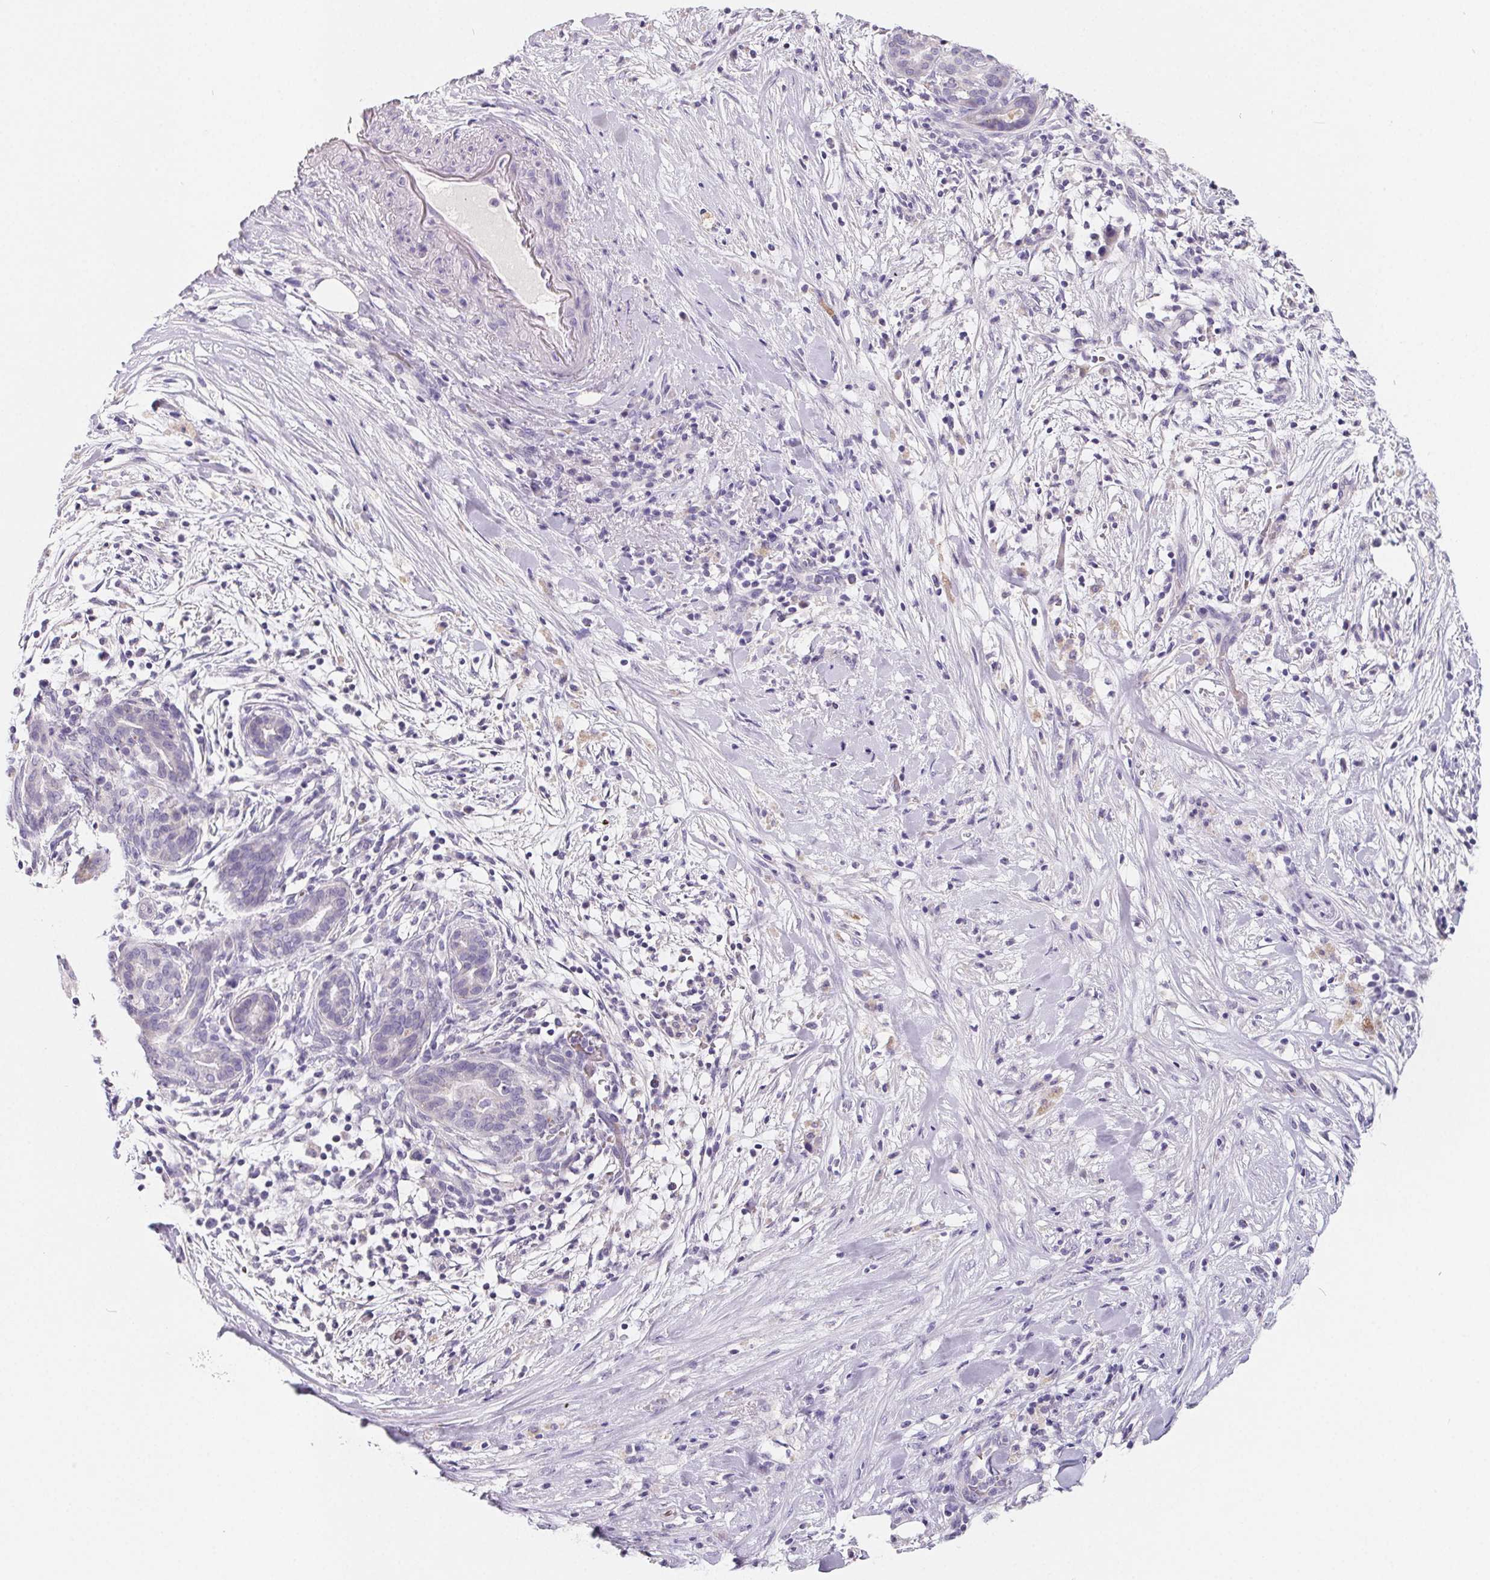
{"staining": {"intensity": "negative", "quantity": "none", "location": "none"}, "tissue": "pancreatic cancer", "cell_type": "Tumor cells", "image_type": "cancer", "snomed": [{"axis": "morphology", "description": "Adenocarcinoma, NOS"}, {"axis": "topography", "description": "Pancreas"}], "caption": "Immunohistochemical staining of human adenocarcinoma (pancreatic) shows no significant staining in tumor cells. (DAB IHC with hematoxylin counter stain).", "gene": "FDX1", "patient": {"sex": "male", "age": 44}}